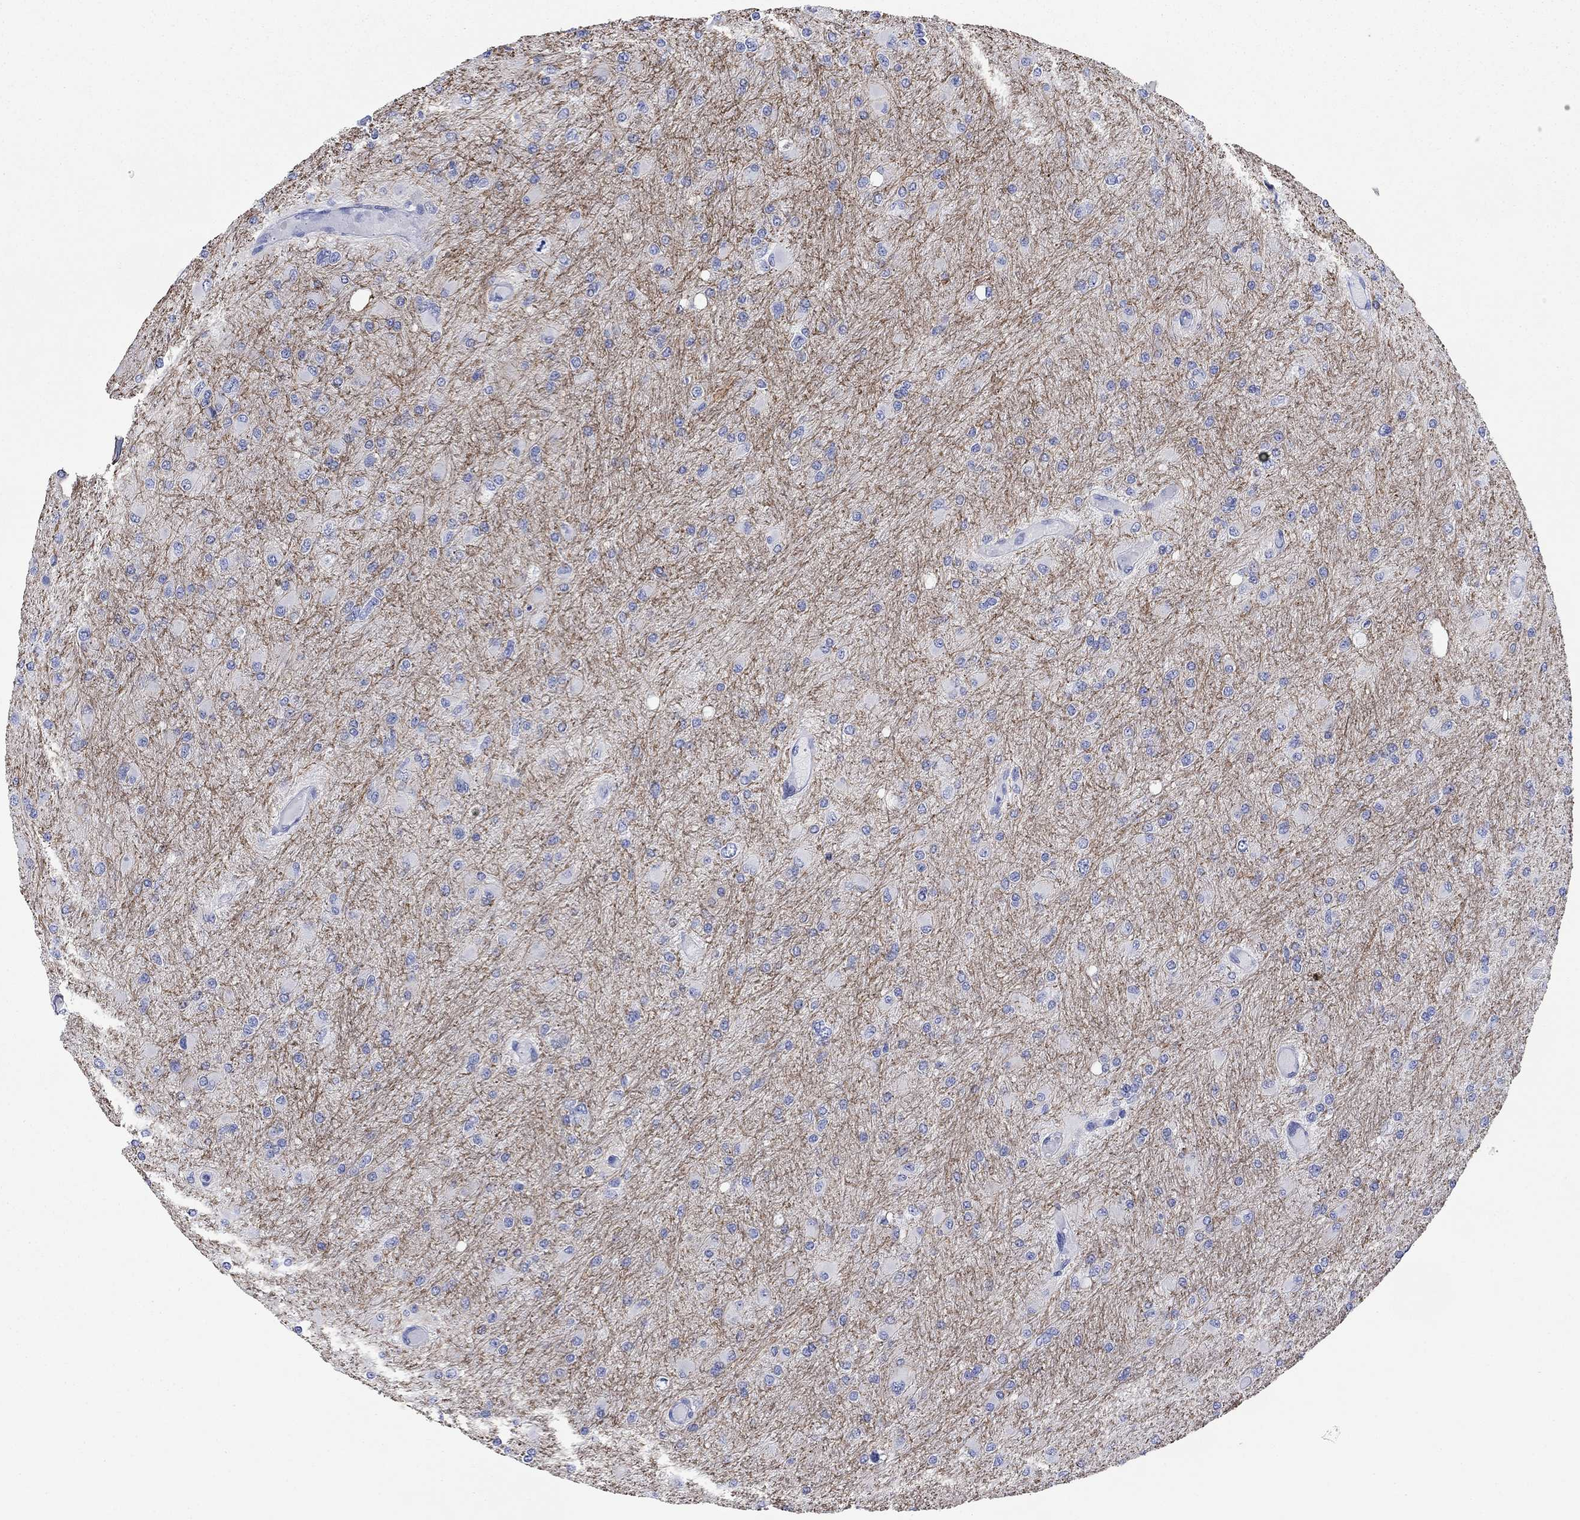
{"staining": {"intensity": "negative", "quantity": "none", "location": "none"}, "tissue": "glioma", "cell_type": "Tumor cells", "image_type": "cancer", "snomed": [{"axis": "morphology", "description": "Glioma, malignant, High grade"}, {"axis": "topography", "description": "Cerebral cortex"}], "caption": "DAB (3,3'-diaminobenzidine) immunohistochemical staining of human malignant high-grade glioma reveals no significant staining in tumor cells.", "gene": "ATP1B1", "patient": {"sex": "female", "age": 36}}